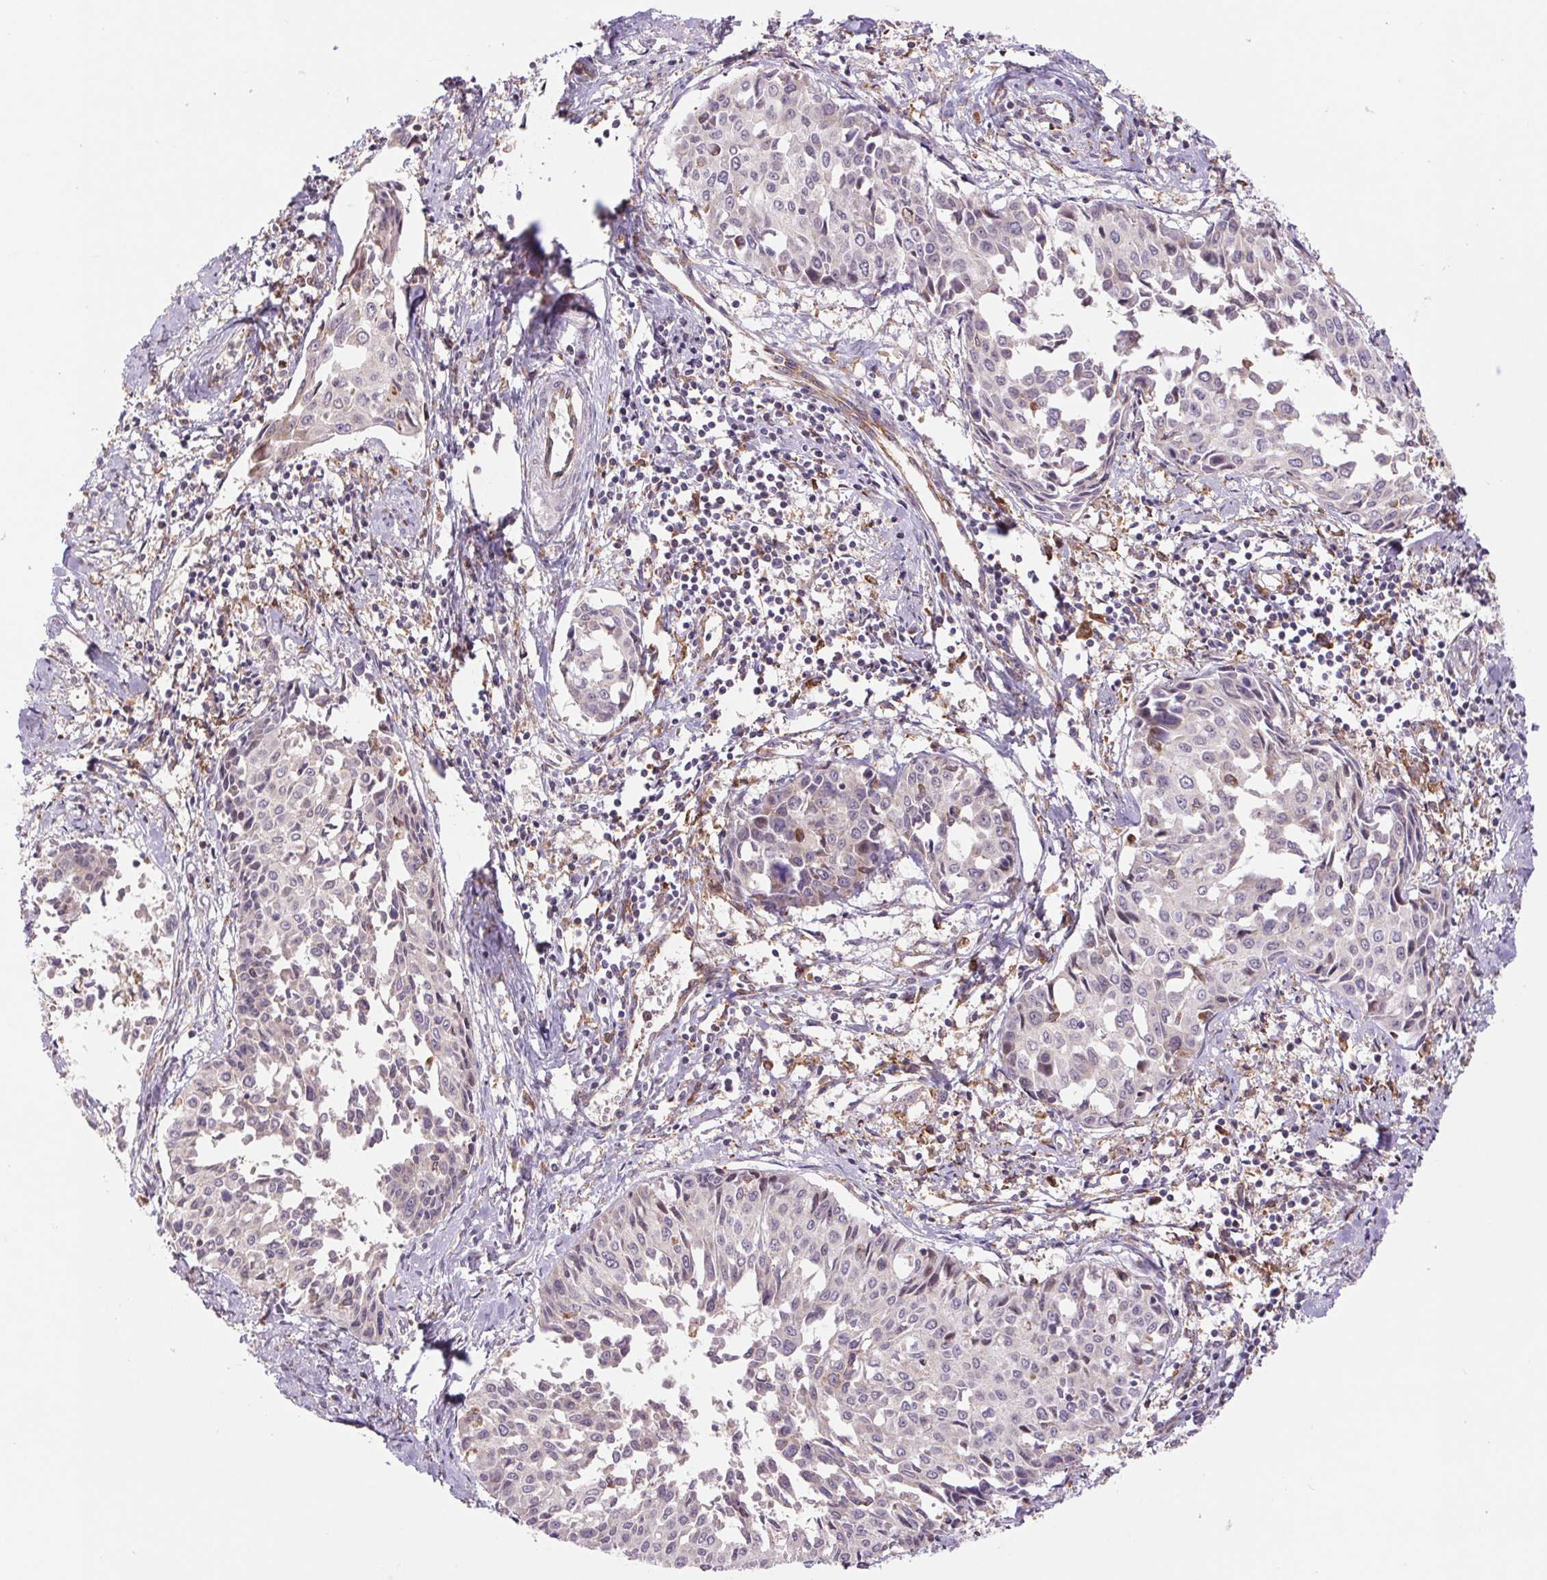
{"staining": {"intensity": "negative", "quantity": "none", "location": "none"}, "tissue": "cervical cancer", "cell_type": "Tumor cells", "image_type": "cancer", "snomed": [{"axis": "morphology", "description": "Squamous cell carcinoma, NOS"}, {"axis": "topography", "description": "Cervix"}], "caption": "High magnification brightfield microscopy of cervical squamous cell carcinoma stained with DAB (brown) and counterstained with hematoxylin (blue): tumor cells show no significant staining.", "gene": "KLHL20", "patient": {"sex": "female", "age": 50}}